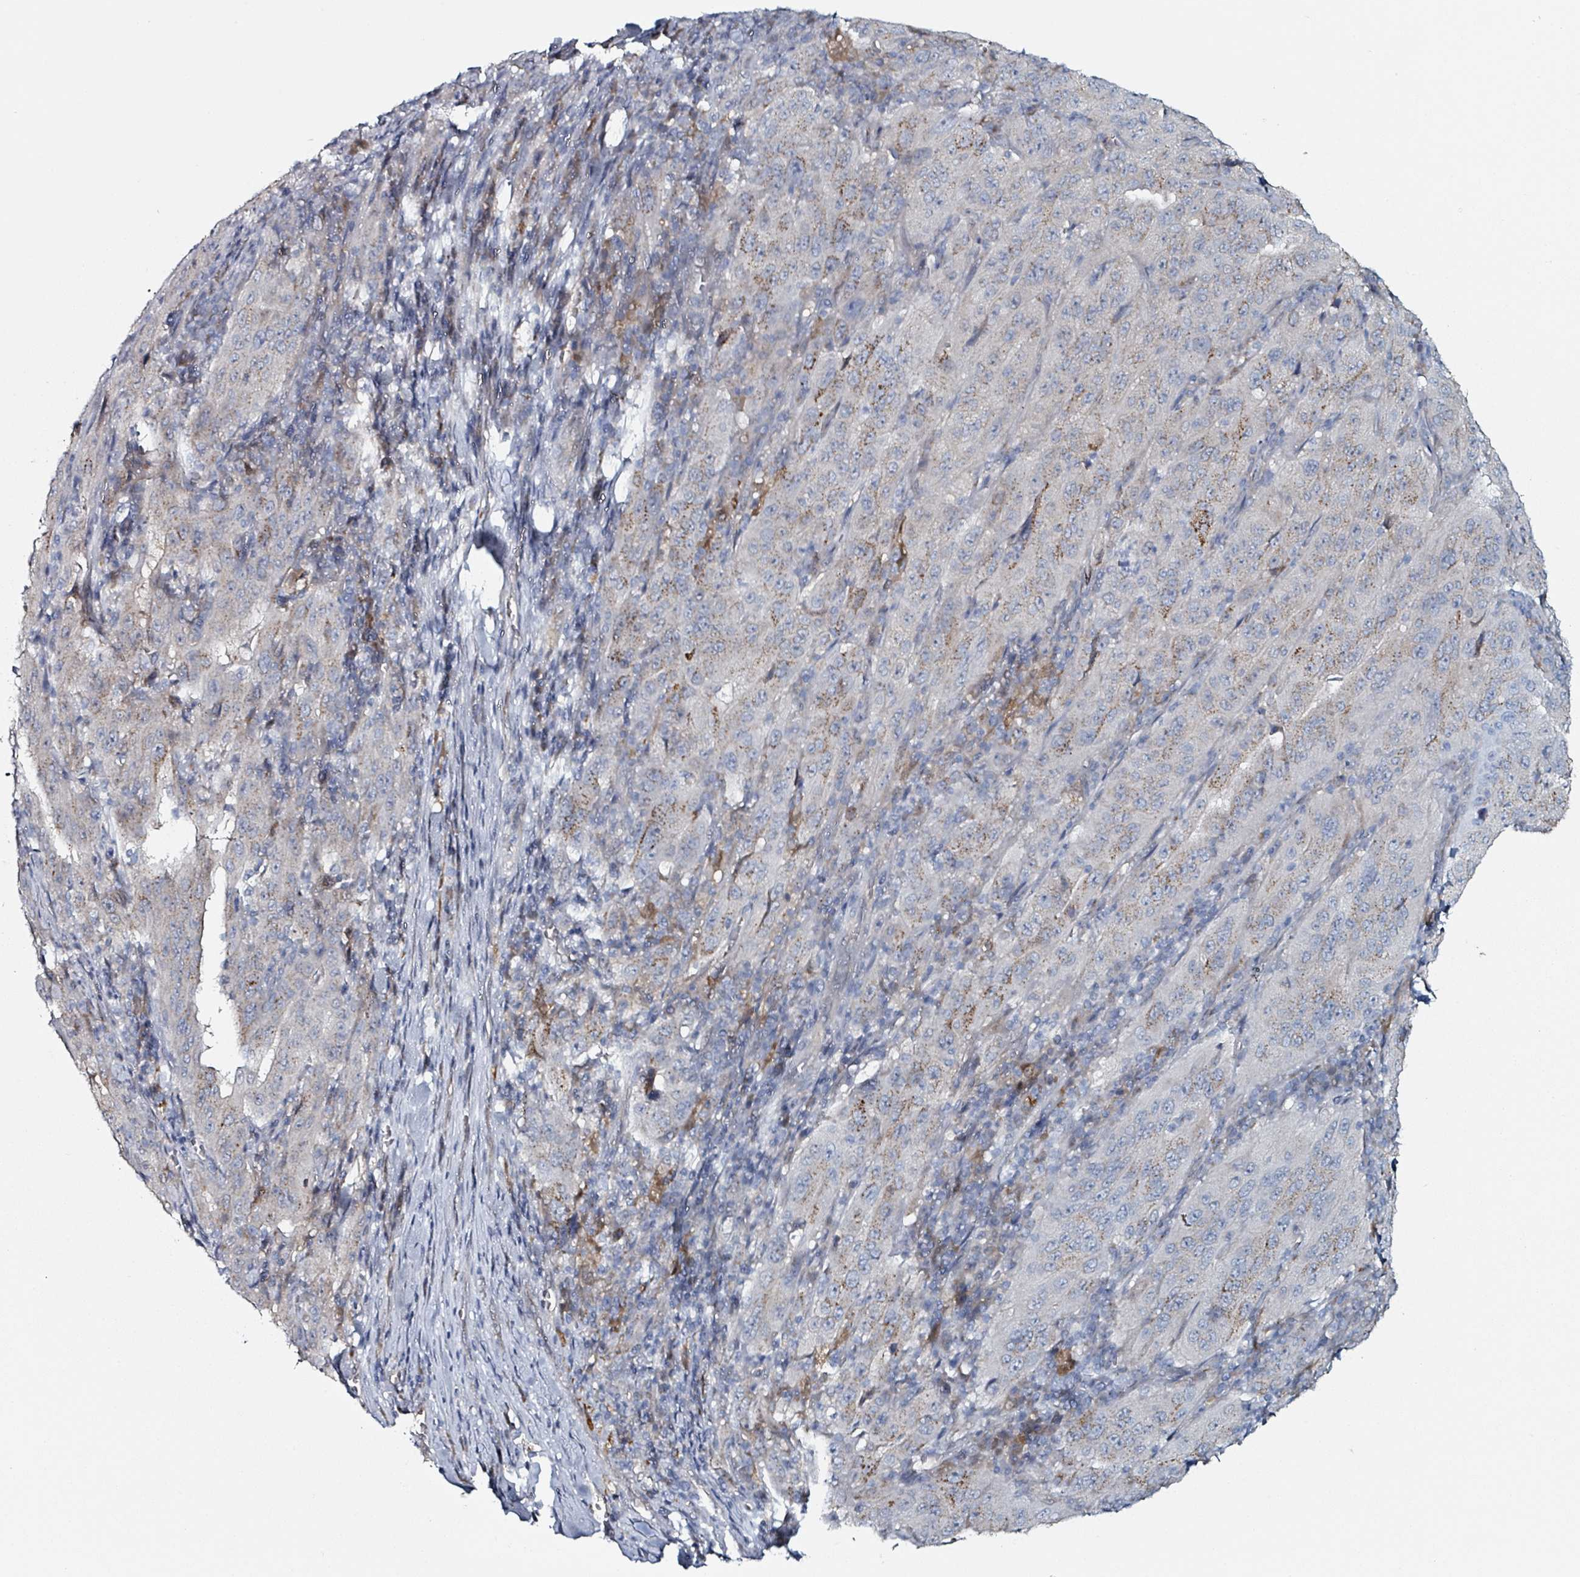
{"staining": {"intensity": "strong", "quantity": "<25%", "location": "cytoplasmic/membranous"}, "tissue": "pancreatic cancer", "cell_type": "Tumor cells", "image_type": "cancer", "snomed": [{"axis": "morphology", "description": "Adenocarcinoma, NOS"}, {"axis": "topography", "description": "Pancreas"}], "caption": "Protein analysis of adenocarcinoma (pancreatic) tissue reveals strong cytoplasmic/membranous staining in about <25% of tumor cells. (DAB IHC with brightfield microscopy, high magnification).", "gene": "B3GAT3", "patient": {"sex": "male", "age": 63}}